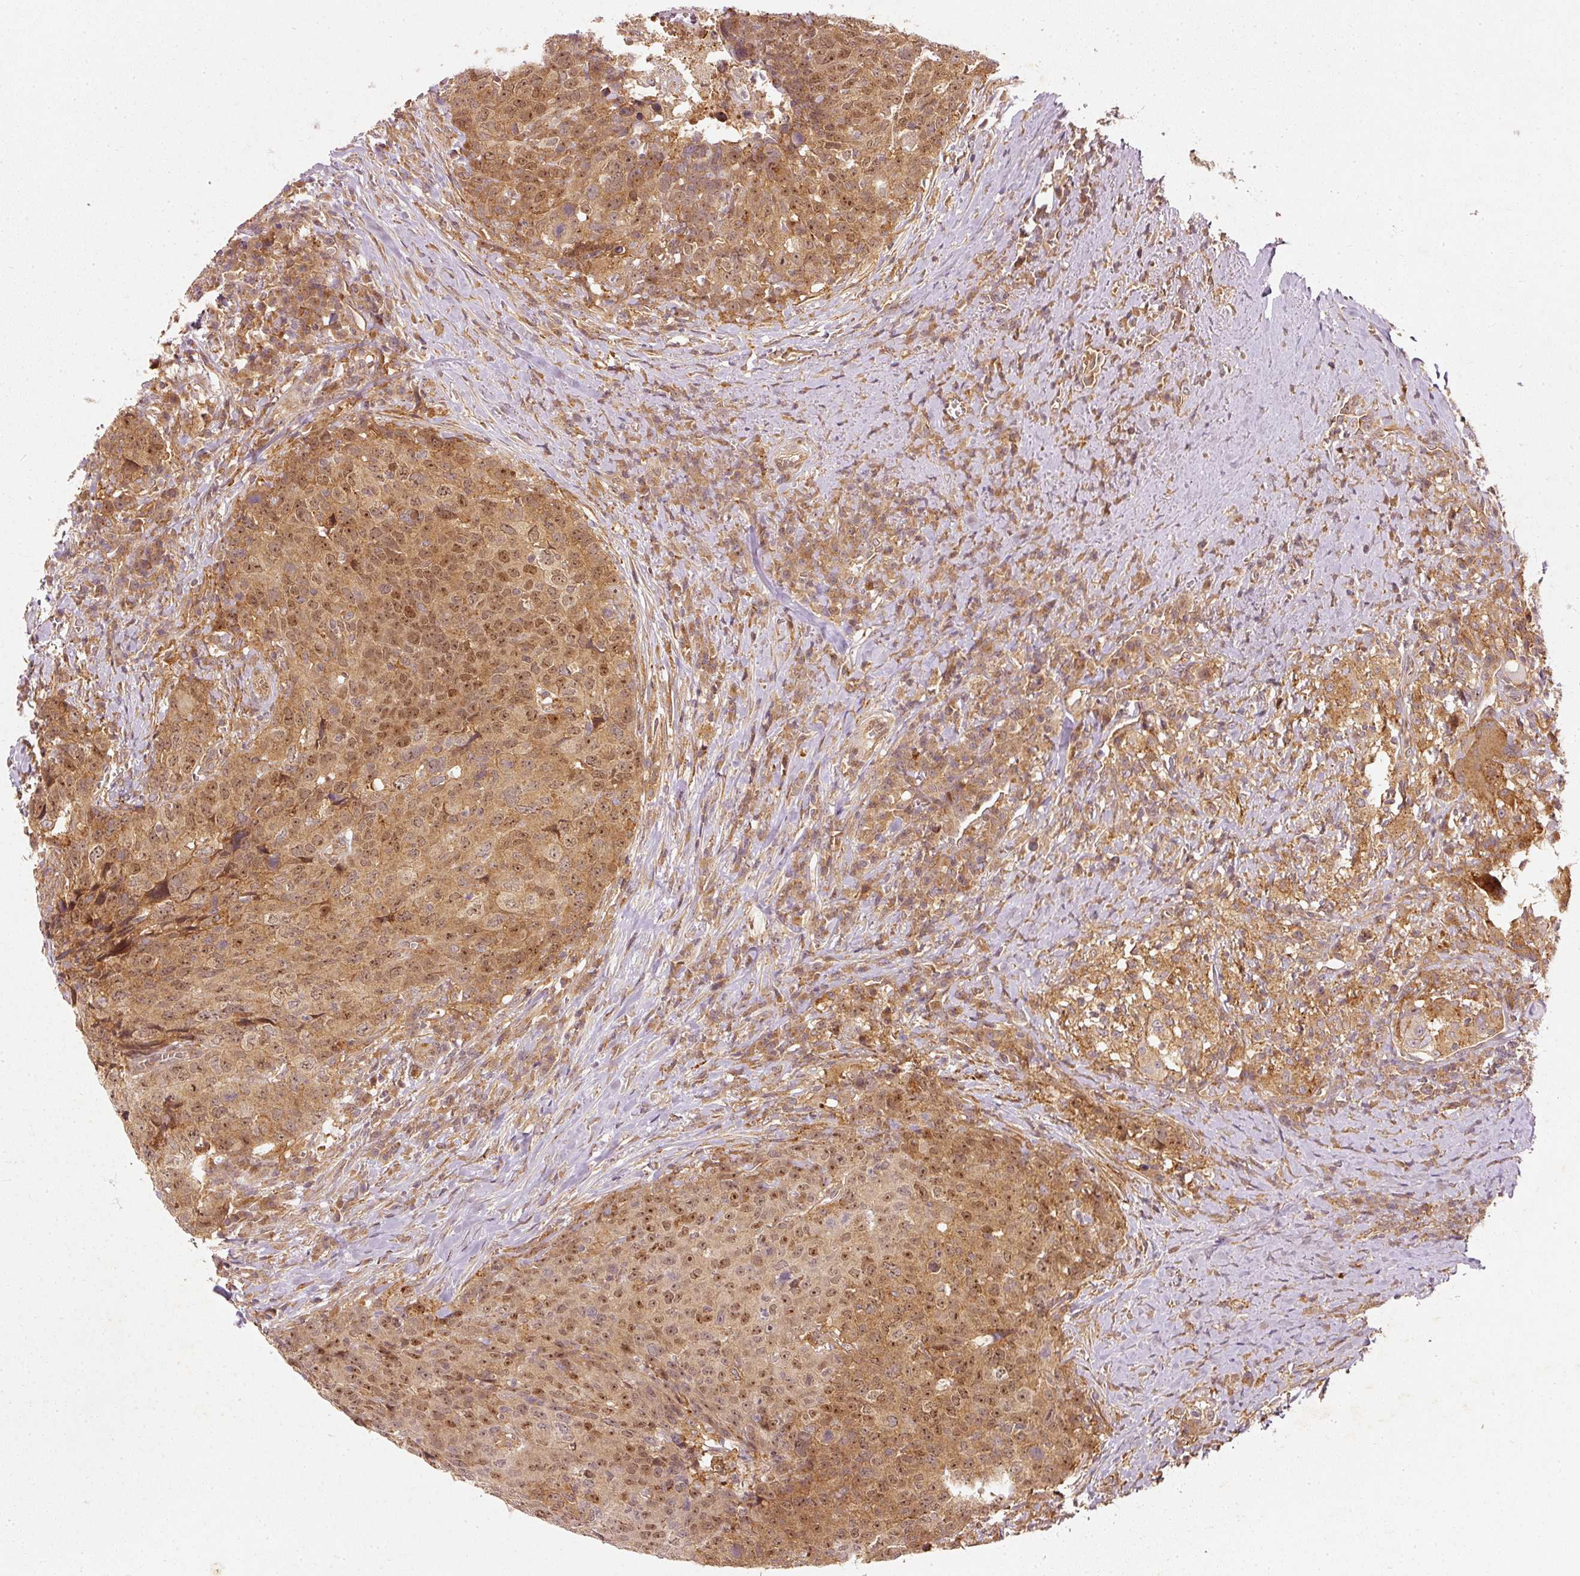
{"staining": {"intensity": "moderate", "quantity": ">75%", "location": "cytoplasmic/membranous,nuclear"}, "tissue": "head and neck cancer", "cell_type": "Tumor cells", "image_type": "cancer", "snomed": [{"axis": "morphology", "description": "Squamous cell carcinoma, NOS"}, {"axis": "topography", "description": "Head-Neck"}], "caption": "This is an image of immunohistochemistry staining of head and neck cancer (squamous cell carcinoma), which shows moderate expression in the cytoplasmic/membranous and nuclear of tumor cells.", "gene": "ZNF580", "patient": {"sex": "male", "age": 66}}